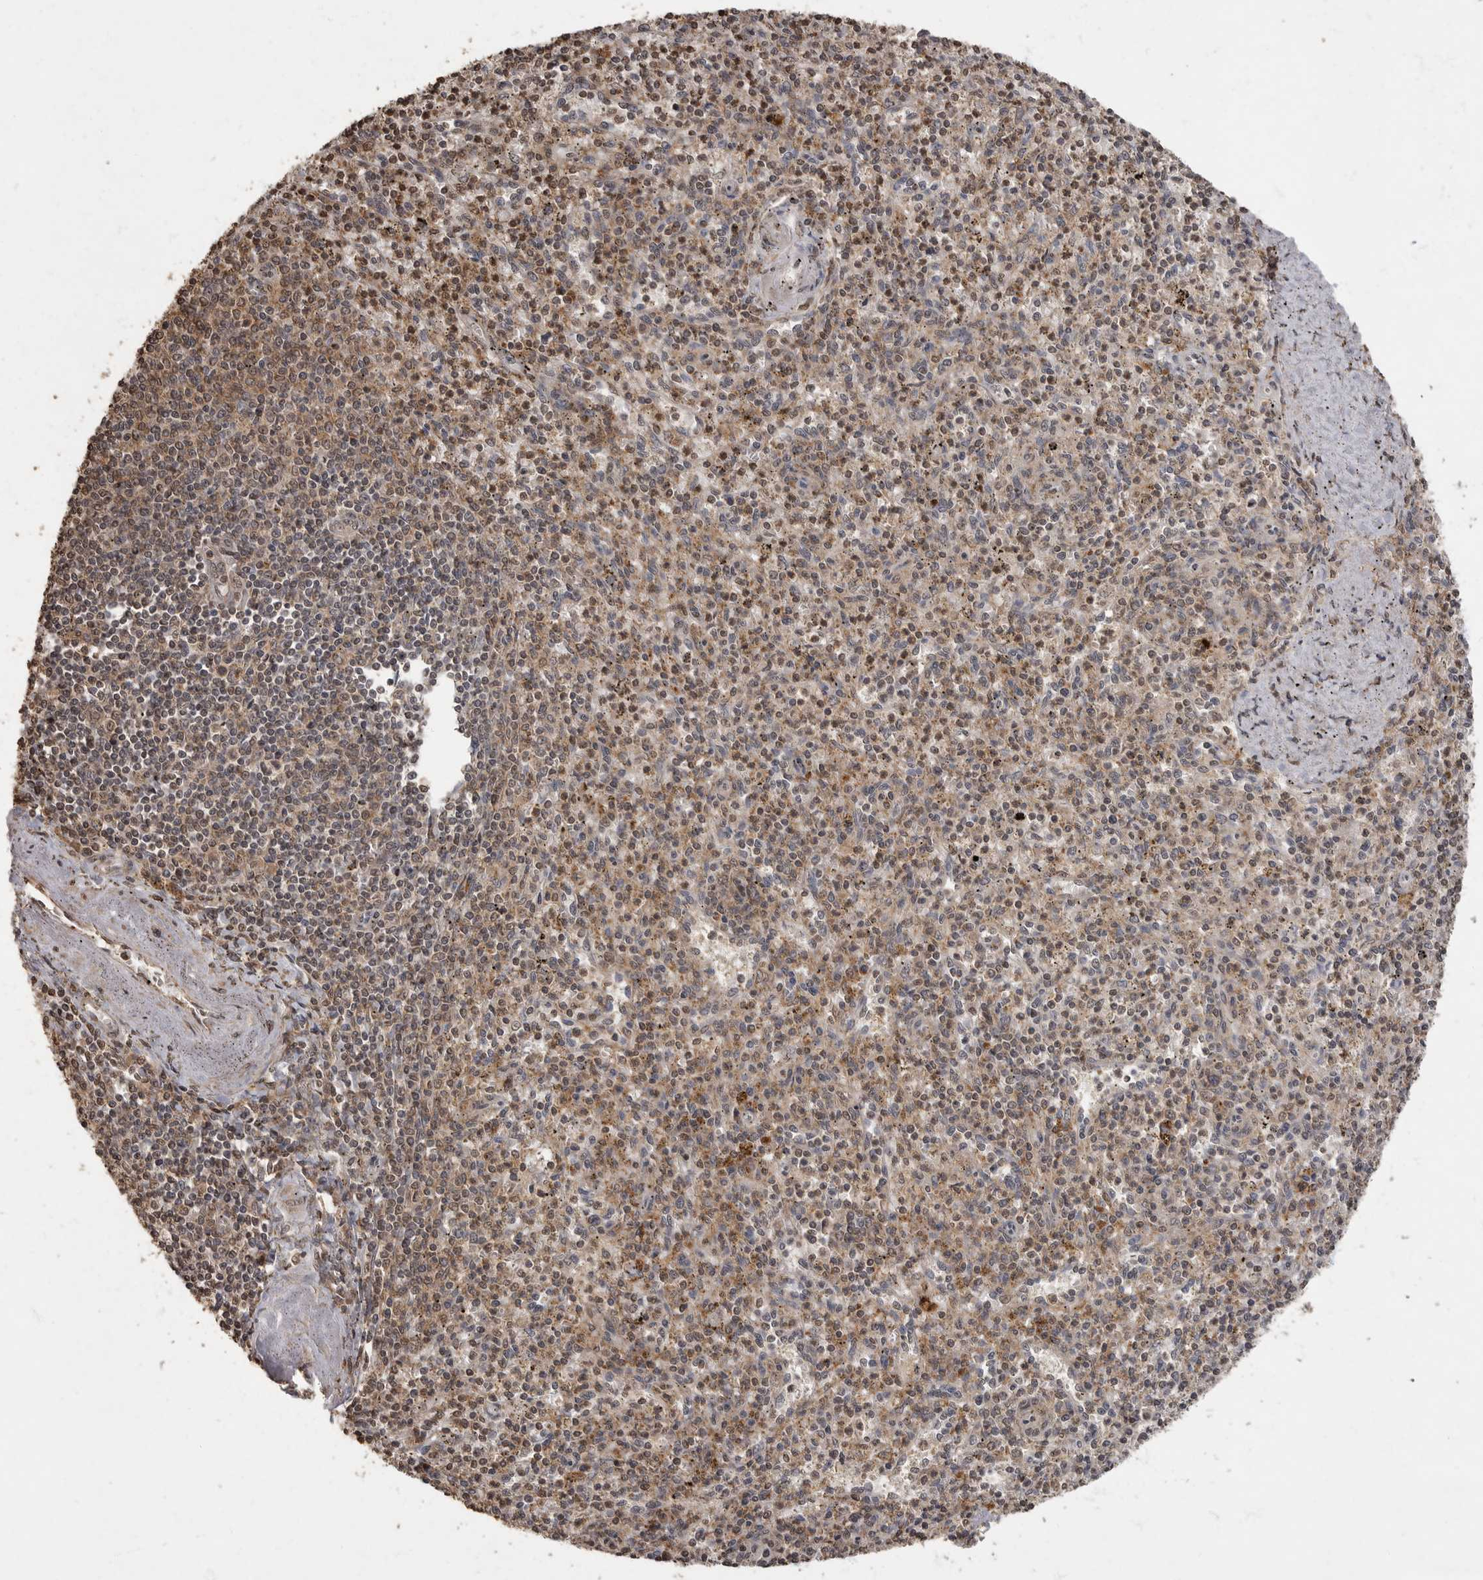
{"staining": {"intensity": "weak", "quantity": ">75%", "location": "cytoplasmic/membranous"}, "tissue": "spleen", "cell_type": "Cells in red pulp", "image_type": "normal", "snomed": [{"axis": "morphology", "description": "Normal tissue, NOS"}, {"axis": "topography", "description": "Spleen"}], "caption": "Immunohistochemistry (DAB (3,3'-diaminobenzidine)) staining of benign human spleen reveals weak cytoplasmic/membranous protein positivity in approximately >75% of cells in red pulp.", "gene": "MAFG", "patient": {"sex": "male", "age": 72}}